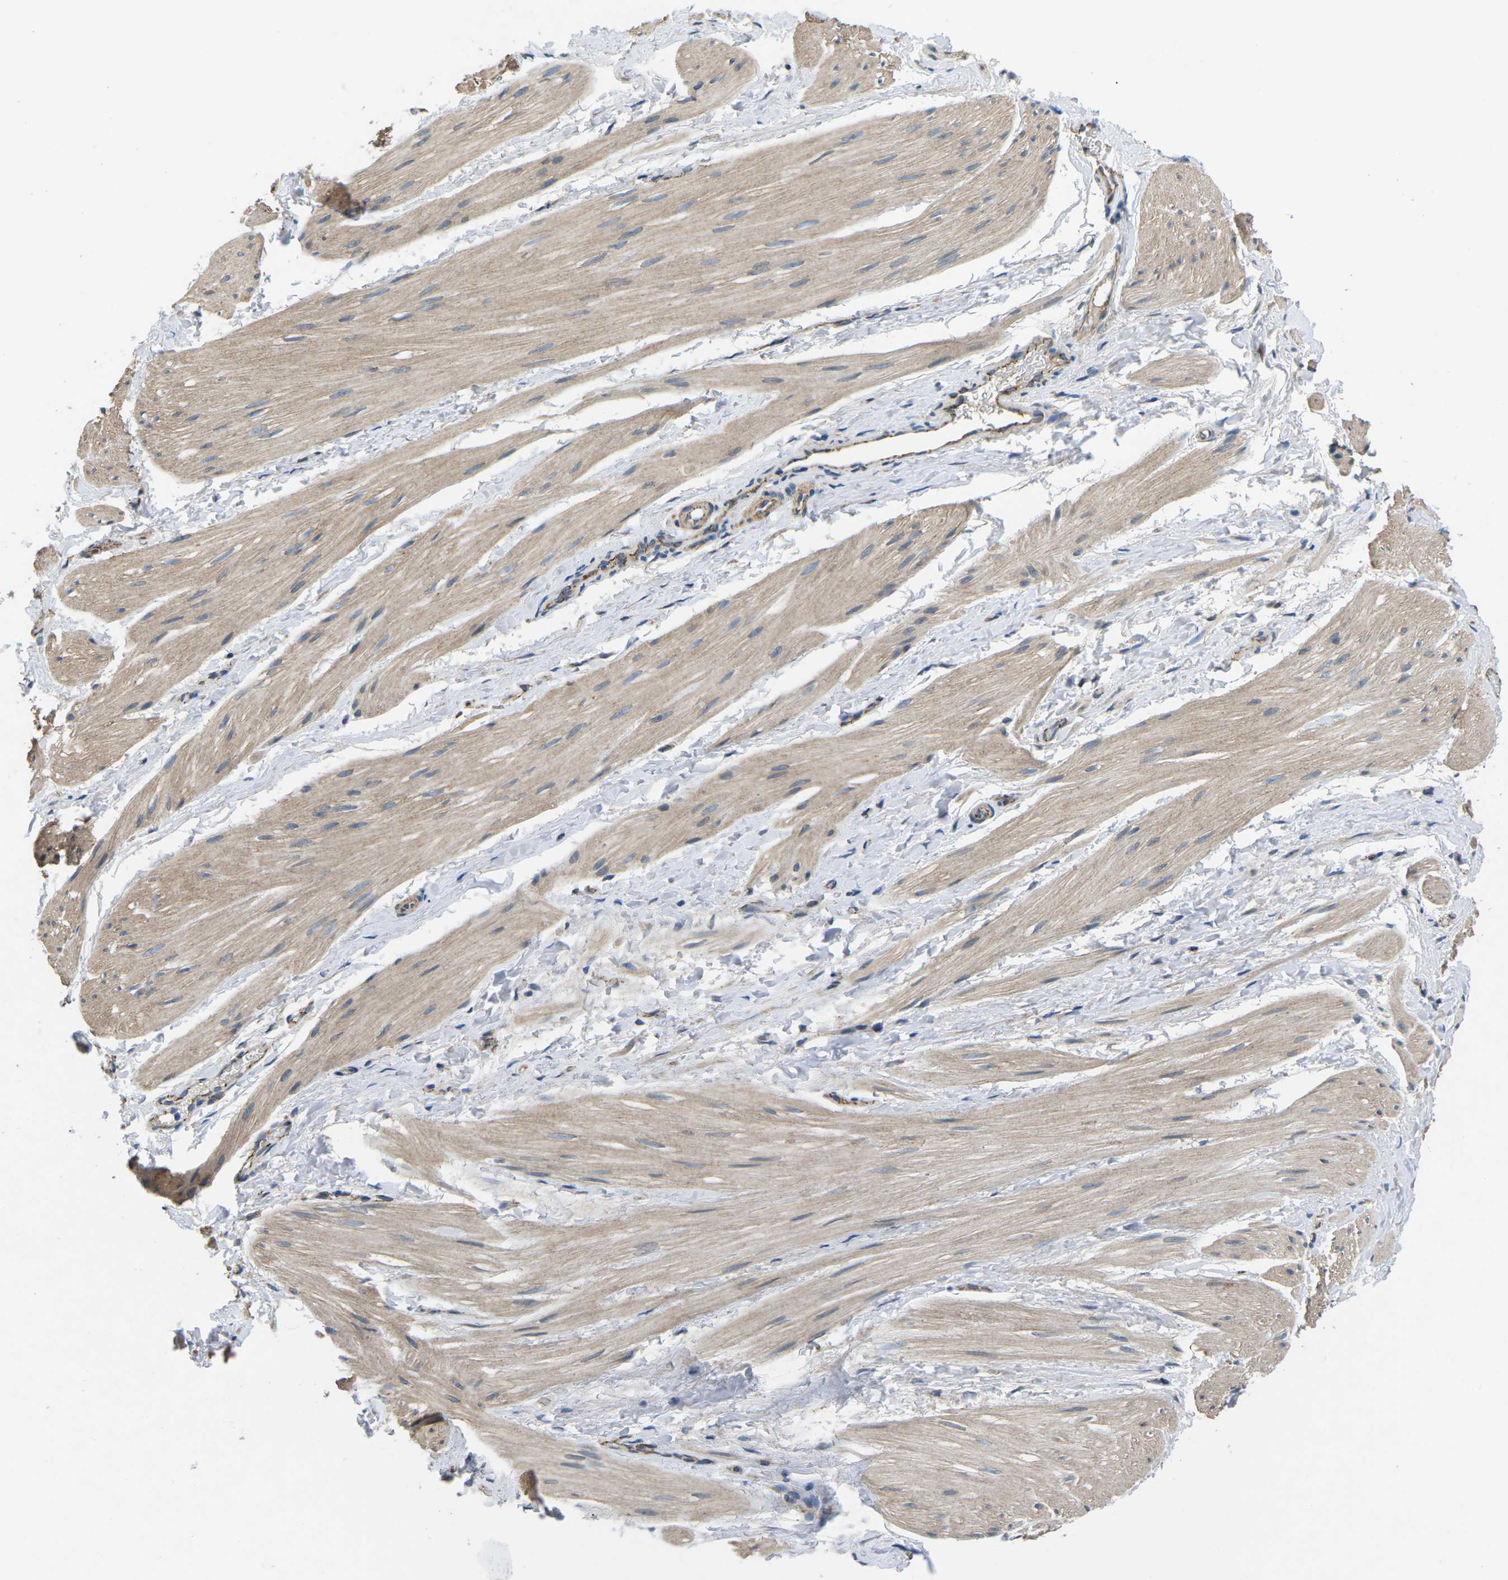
{"staining": {"intensity": "weak", "quantity": "25%-75%", "location": "cytoplasmic/membranous"}, "tissue": "smooth muscle", "cell_type": "Smooth muscle cells", "image_type": "normal", "snomed": [{"axis": "morphology", "description": "Normal tissue, NOS"}, {"axis": "topography", "description": "Smooth muscle"}], "caption": "Weak cytoplasmic/membranous staining is seen in about 25%-75% of smooth muscle cells in benign smooth muscle. (Brightfield microscopy of DAB IHC at high magnification).", "gene": "CTNND1", "patient": {"sex": "male", "age": 16}}